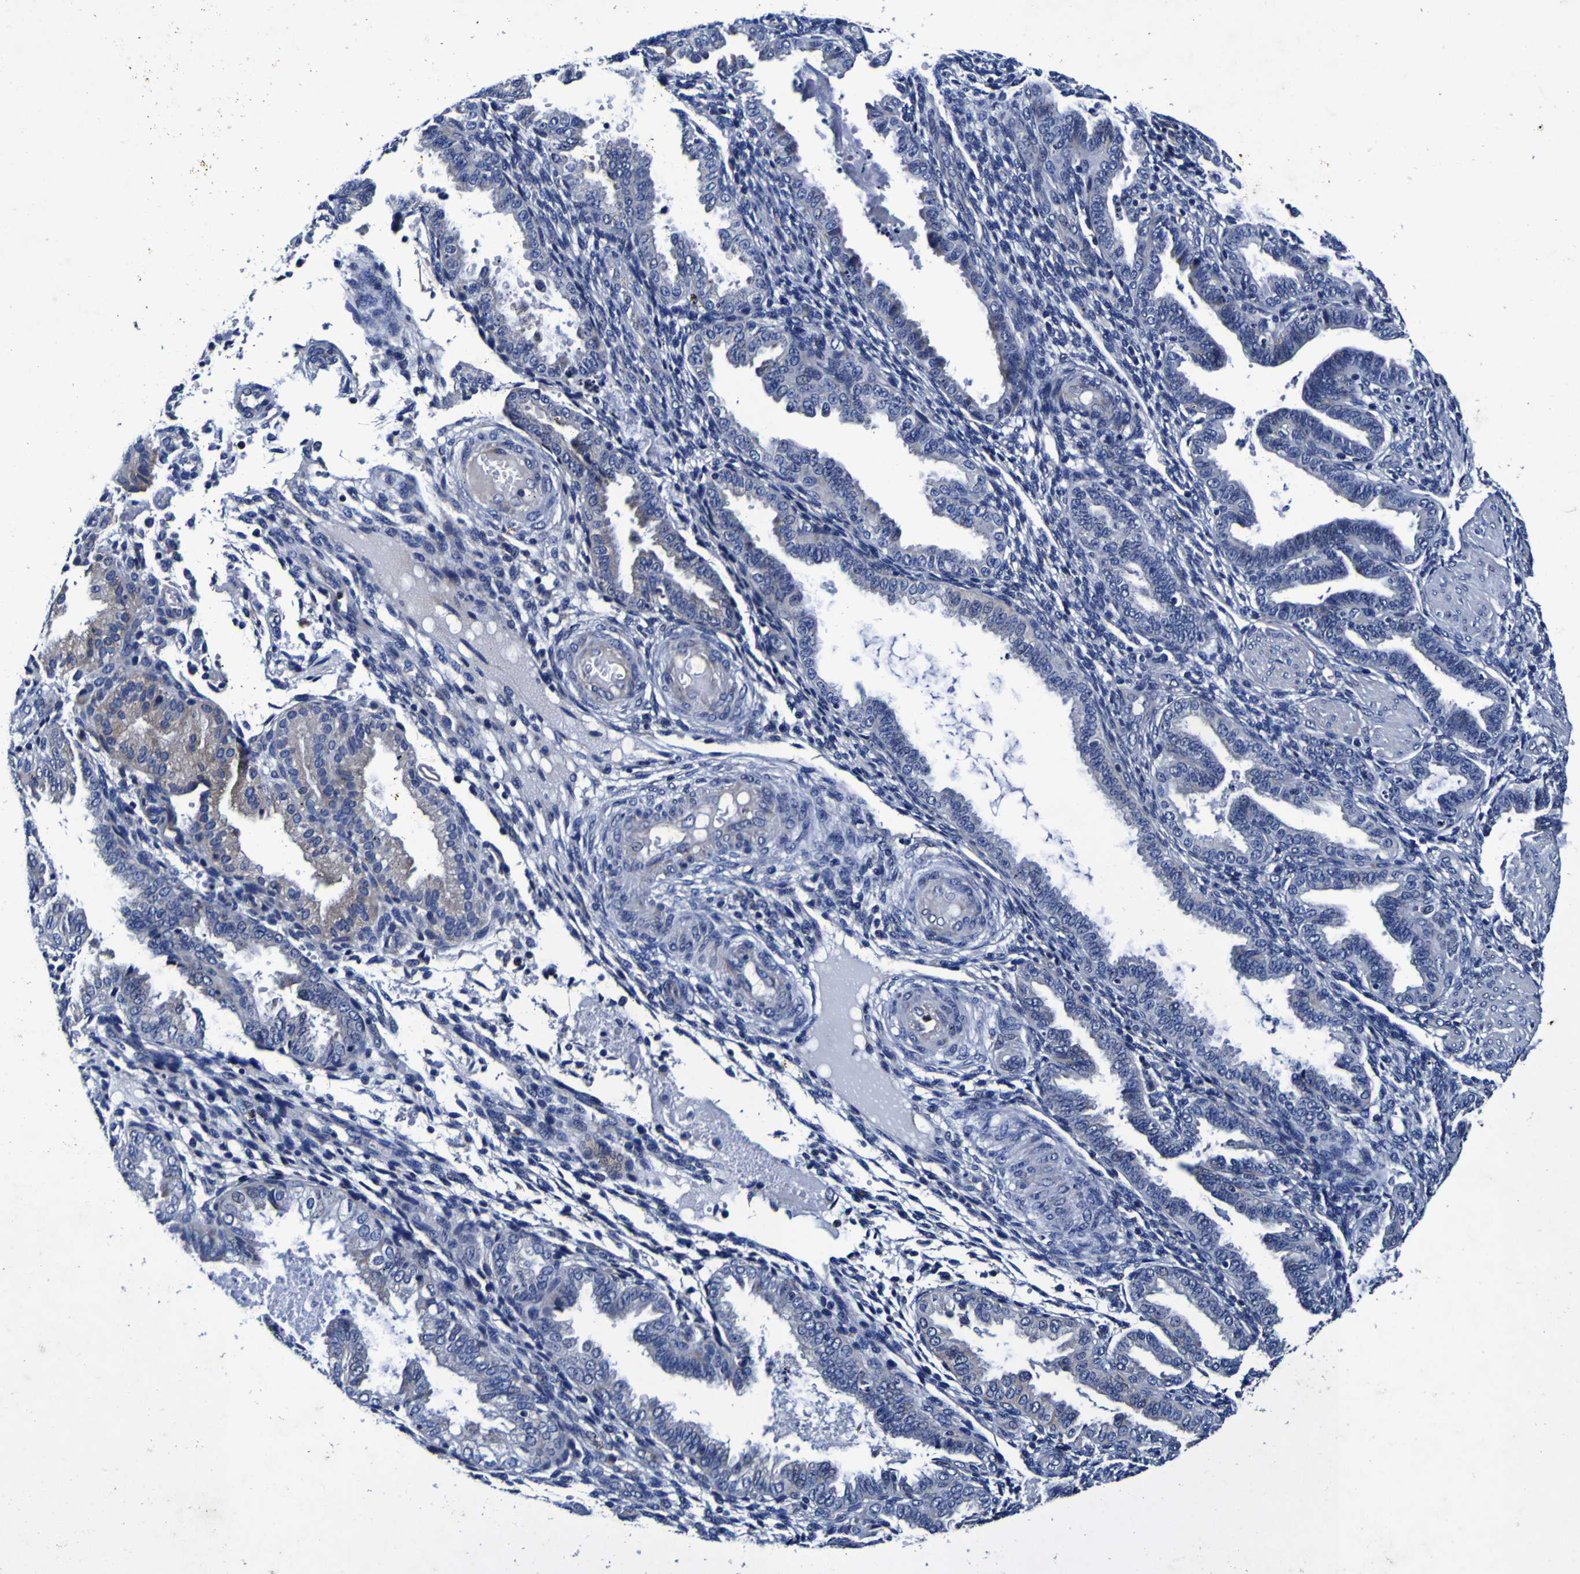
{"staining": {"intensity": "negative", "quantity": "none", "location": "none"}, "tissue": "endometrium", "cell_type": "Cells in endometrial stroma", "image_type": "normal", "snomed": [{"axis": "morphology", "description": "Normal tissue, NOS"}, {"axis": "topography", "description": "Endometrium"}], "caption": "Cells in endometrial stroma are negative for protein expression in benign human endometrium. (Stains: DAB immunohistochemistry (IHC) with hematoxylin counter stain, Microscopy: brightfield microscopy at high magnification).", "gene": "PANK4", "patient": {"sex": "female", "age": 33}}